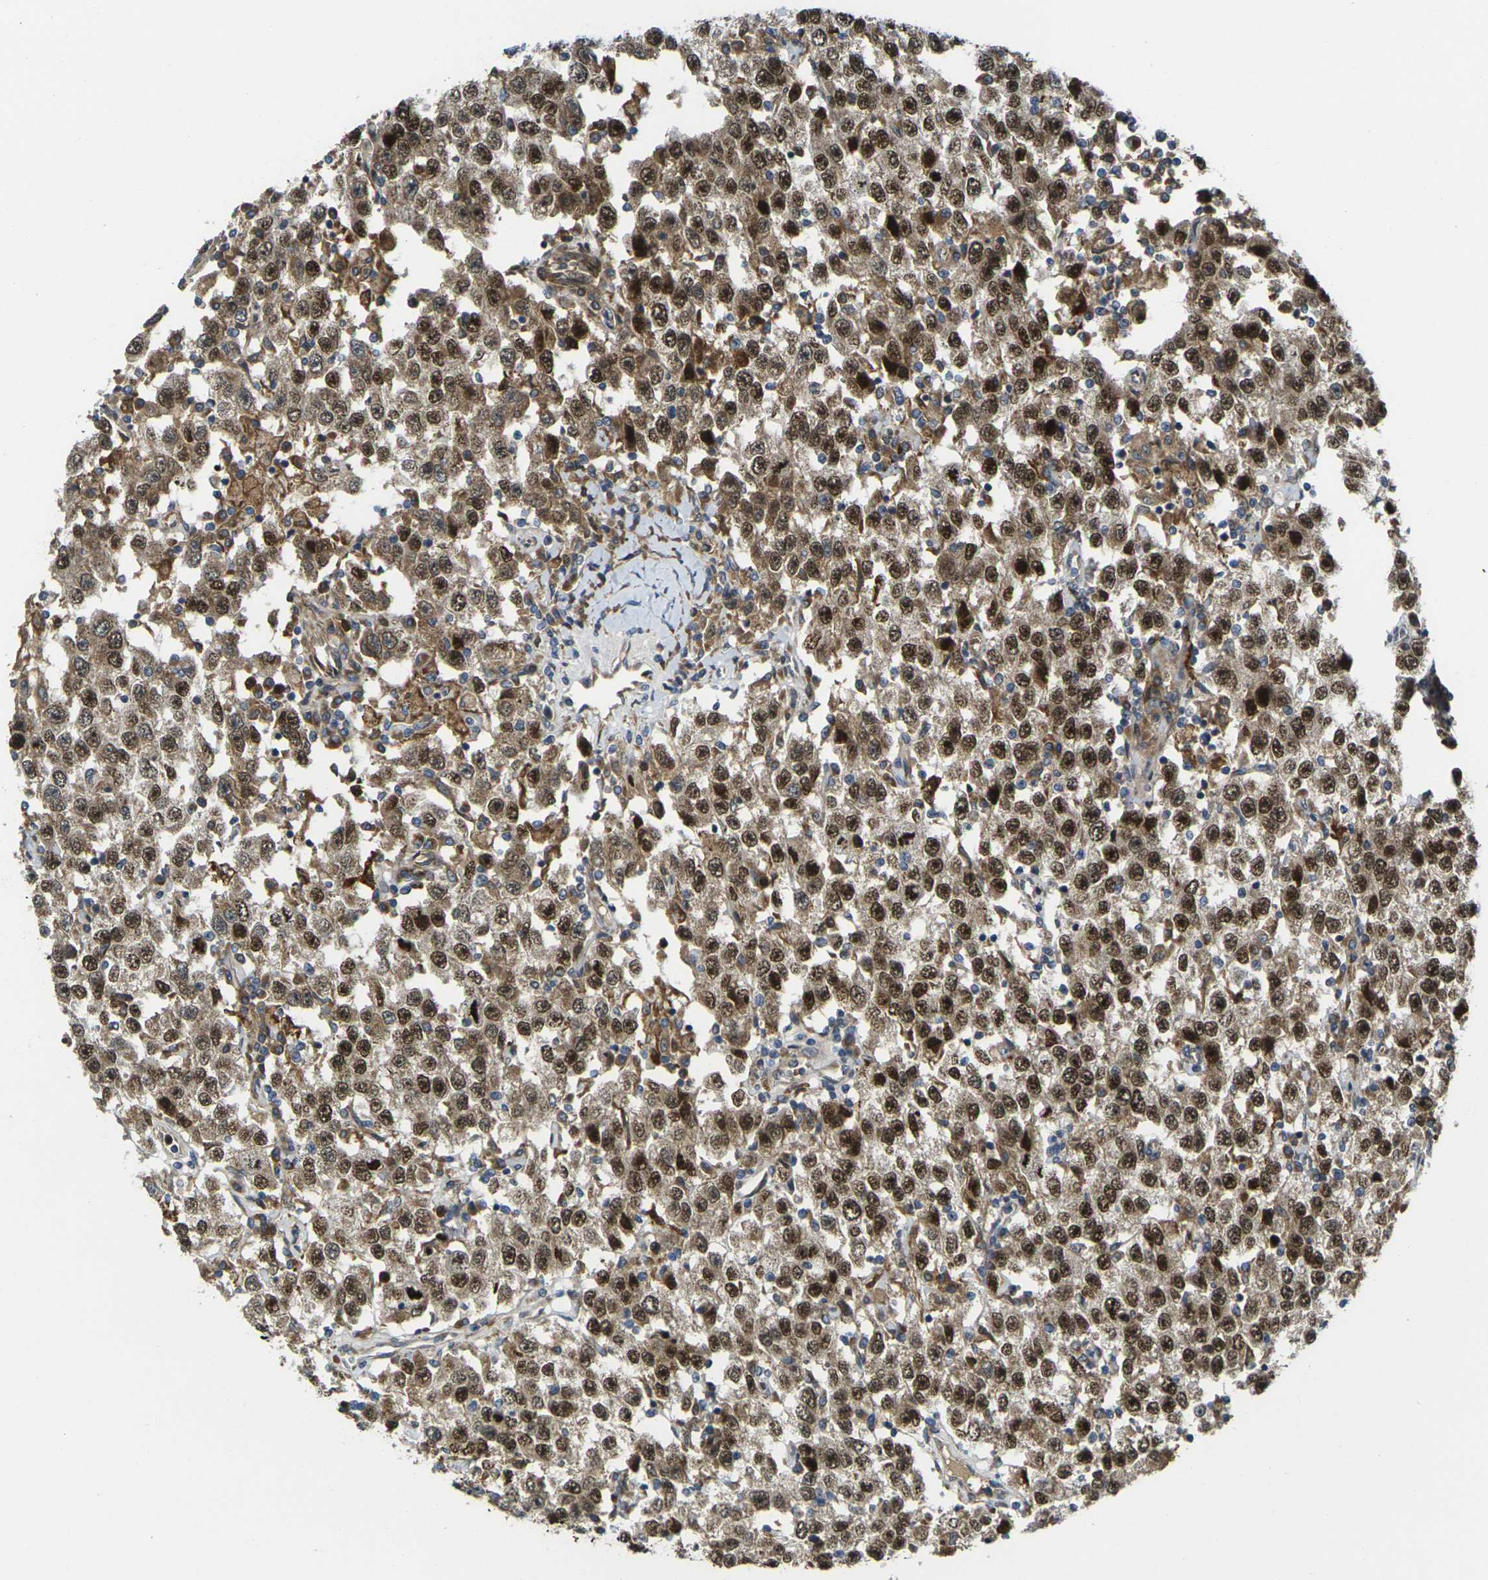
{"staining": {"intensity": "strong", "quantity": ">75%", "location": "cytoplasmic/membranous,nuclear"}, "tissue": "testis cancer", "cell_type": "Tumor cells", "image_type": "cancer", "snomed": [{"axis": "morphology", "description": "Seminoma, NOS"}, {"axis": "topography", "description": "Testis"}], "caption": "IHC micrograph of seminoma (testis) stained for a protein (brown), which shows high levels of strong cytoplasmic/membranous and nuclear expression in approximately >75% of tumor cells.", "gene": "FZD1", "patient": {"sex": "male", "age": 41}}